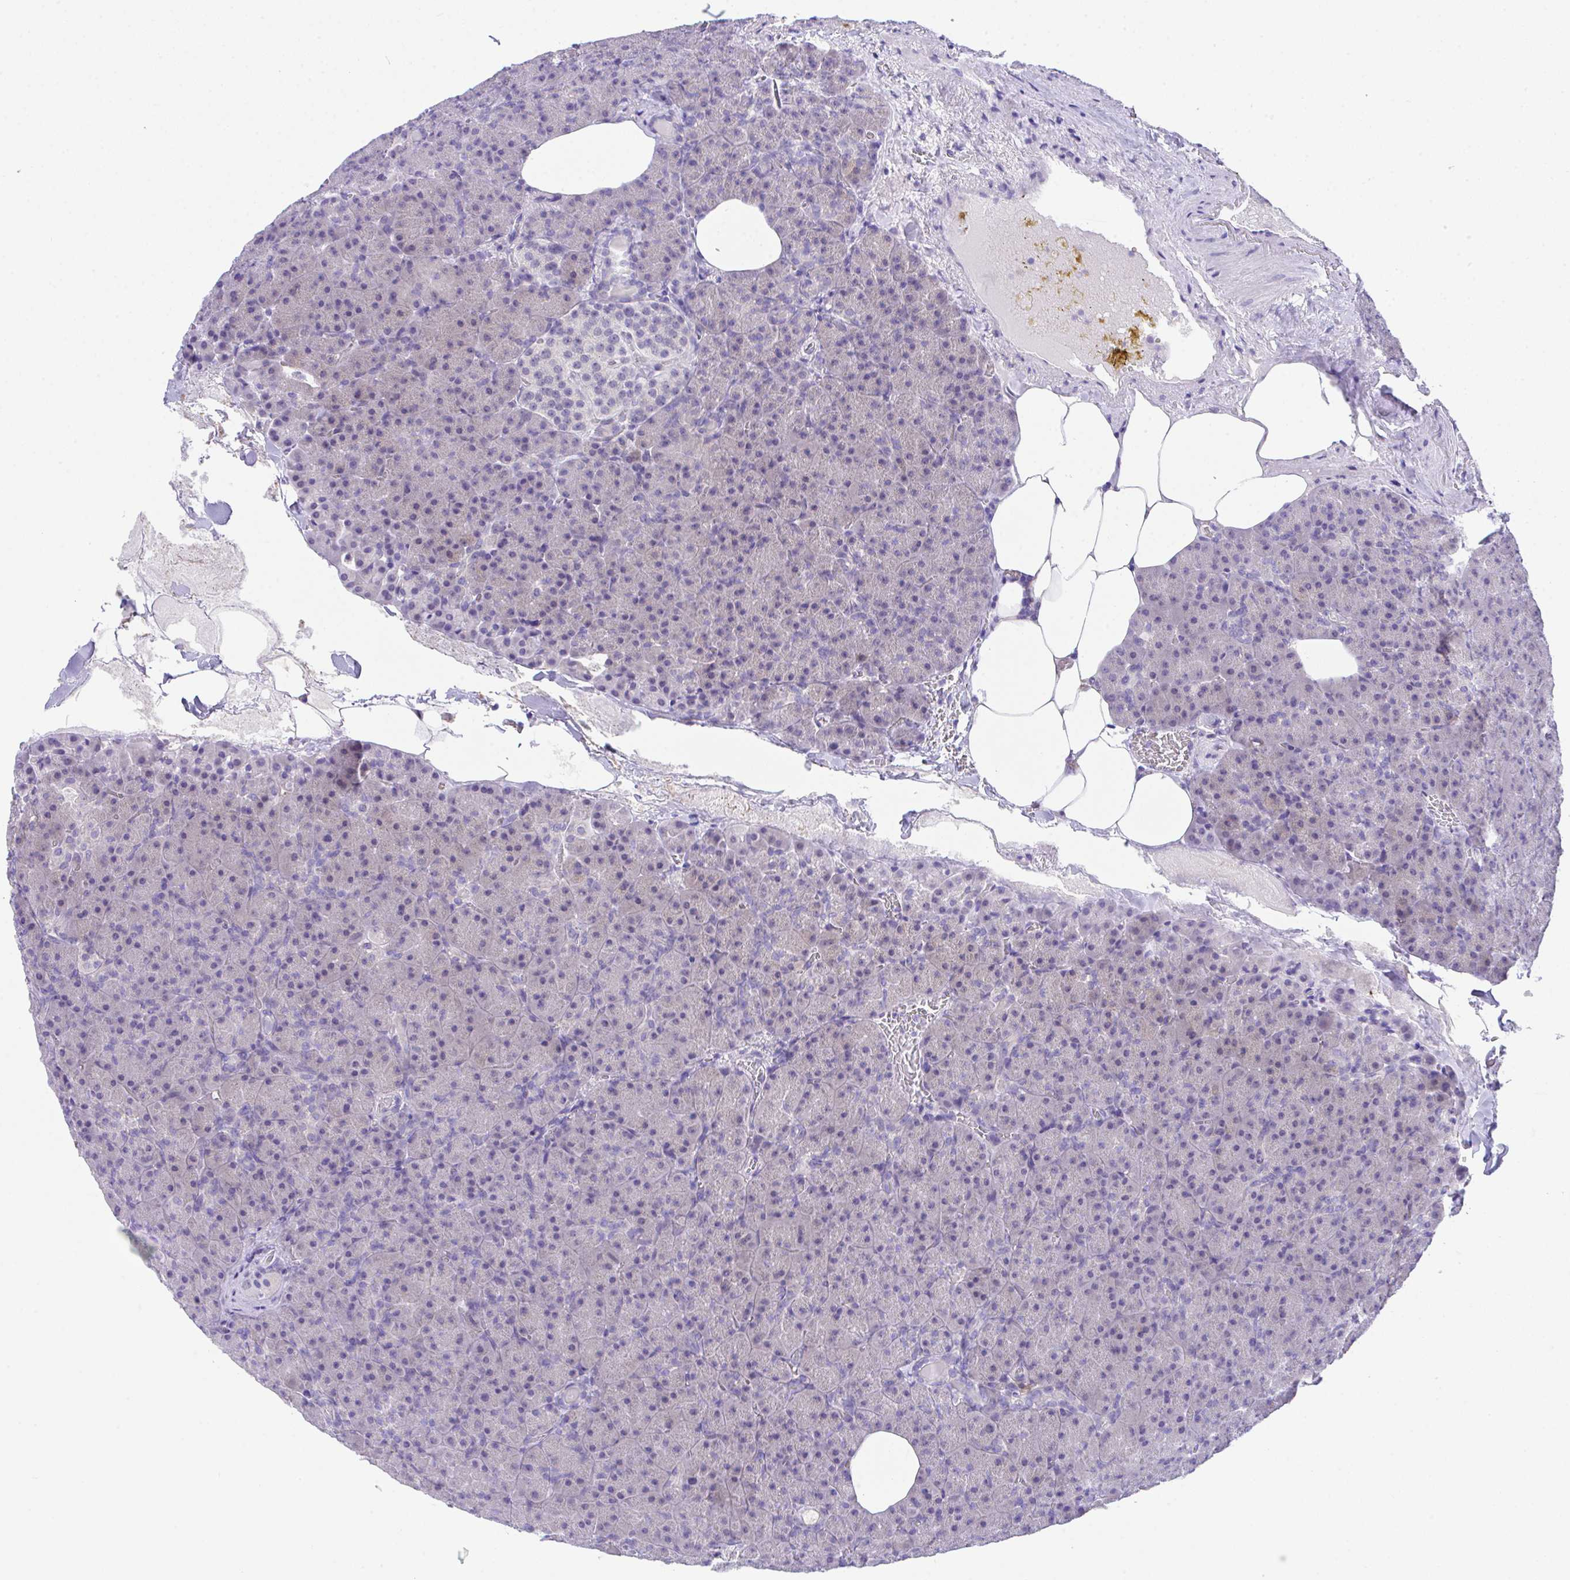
{"staining": {"intensity": "negative", "quantity": "none", "location": "none"}, "tissue": "pancreas", "cell_type": "Exocrine glandular cells", "image_type": "normal", "snomed": [{"axis": "morphology", "description": "Normal tissue, NOS"}, {"axis": "topography", "description": "Pancreas"}], "caption": "A high-resolution image shows immunohistochemistry (IHC) staining of unremarkable pancreas, which shows no significant staining in exocrine glandular cells. Nuclei are stained in blue.", "gene": "HOXB4", "patient": {"sex": "female", "age": 74}}